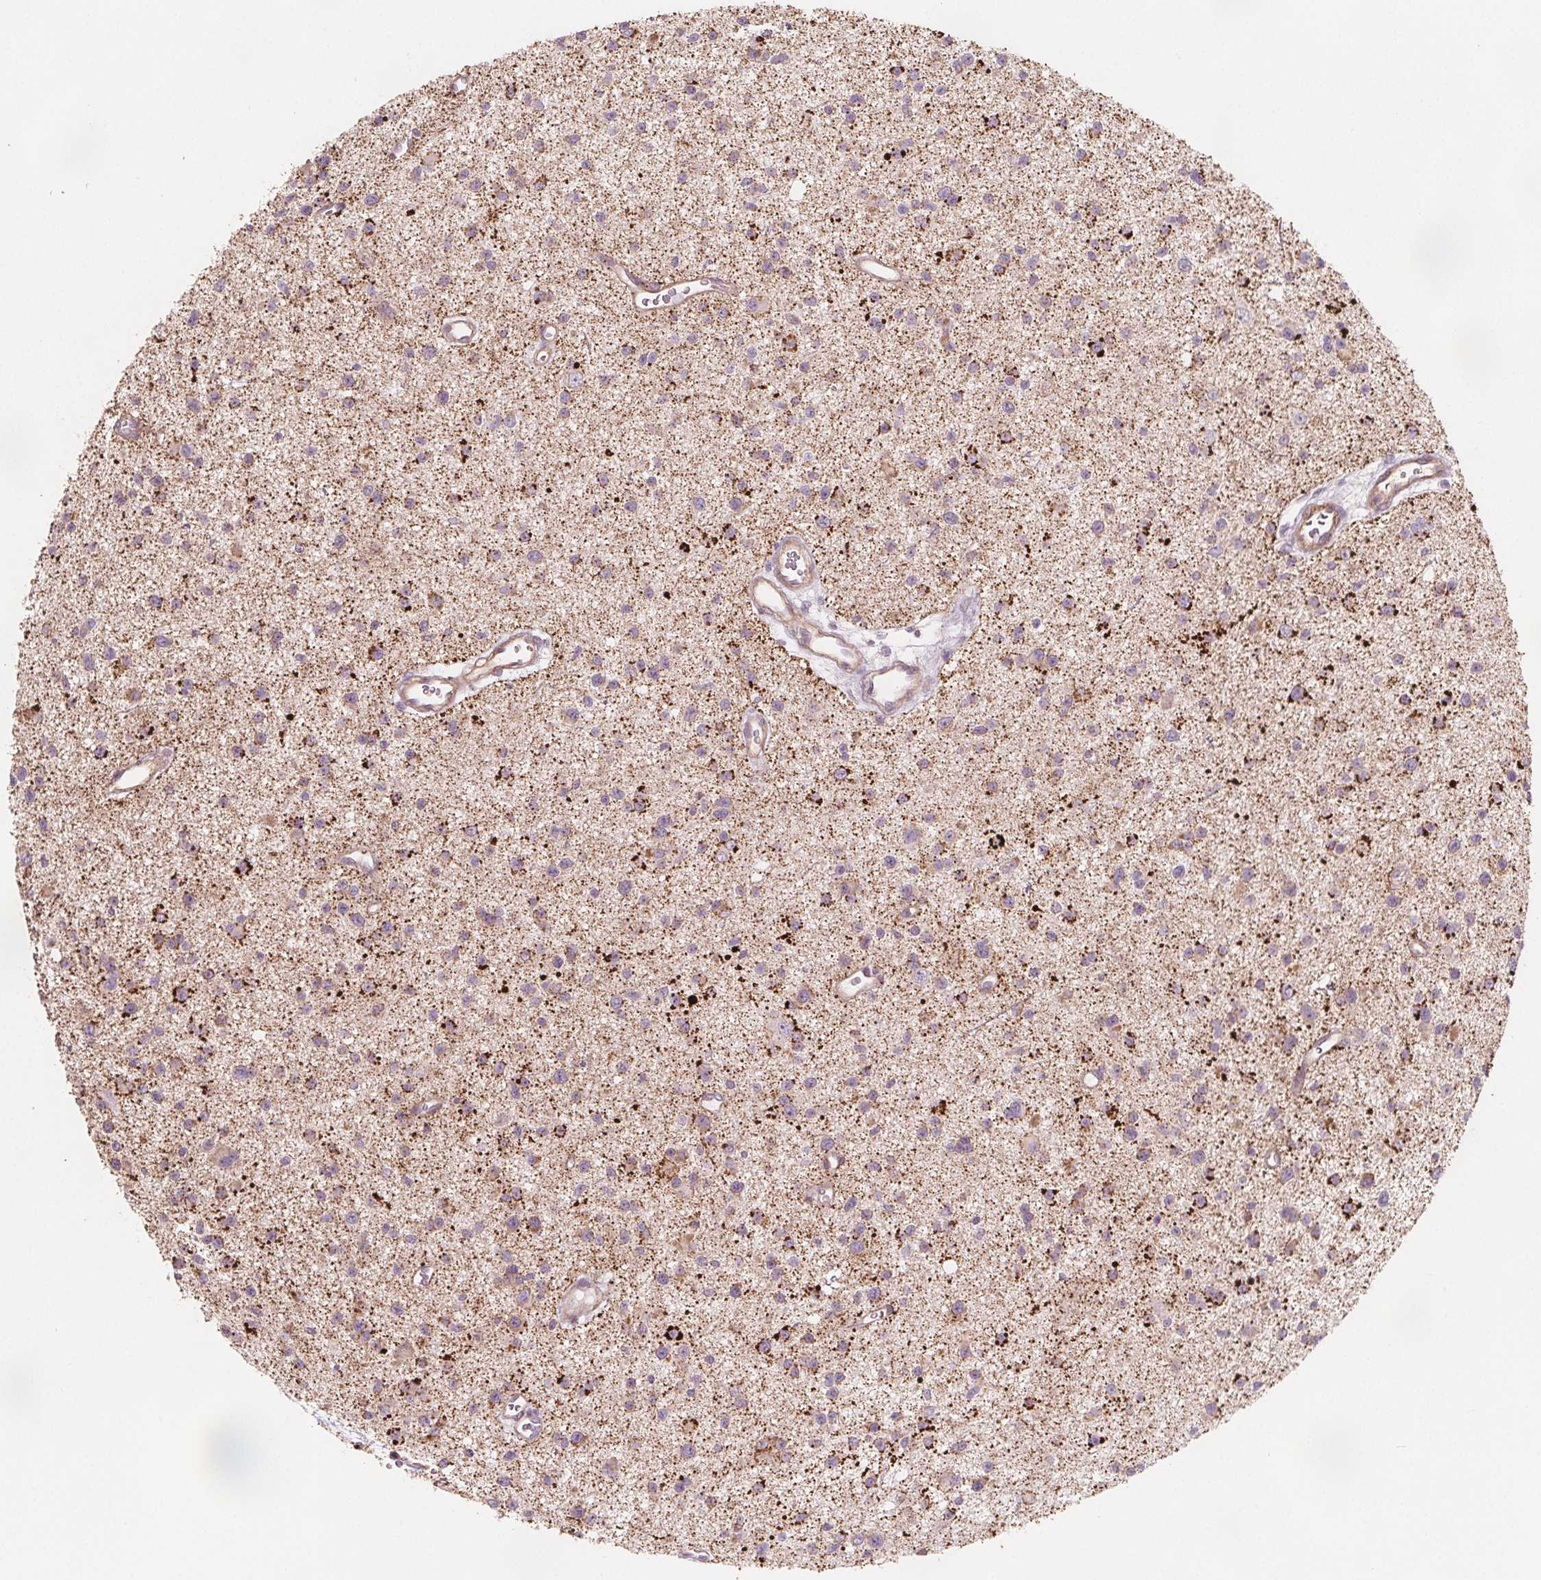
{"staining": {"intensity": "negative", "quantity": "none", "location": "none"}, "tissue": "glioma", "cell_type": "Tumor cells", "image_type": "cancer", "snomed": [{"axis": "morphology", "description": "Glioma, malignant, Low grade"}, {"axis": "topography", "description": "Brain"}], "caption": "A high-resolution photomicrograph shows immunohistochemistry staining of glioma, which demonstrates no significant expression in tumor cells.", "gene": "ADAM33", "patient": {"sex": "male", "age": 43}}